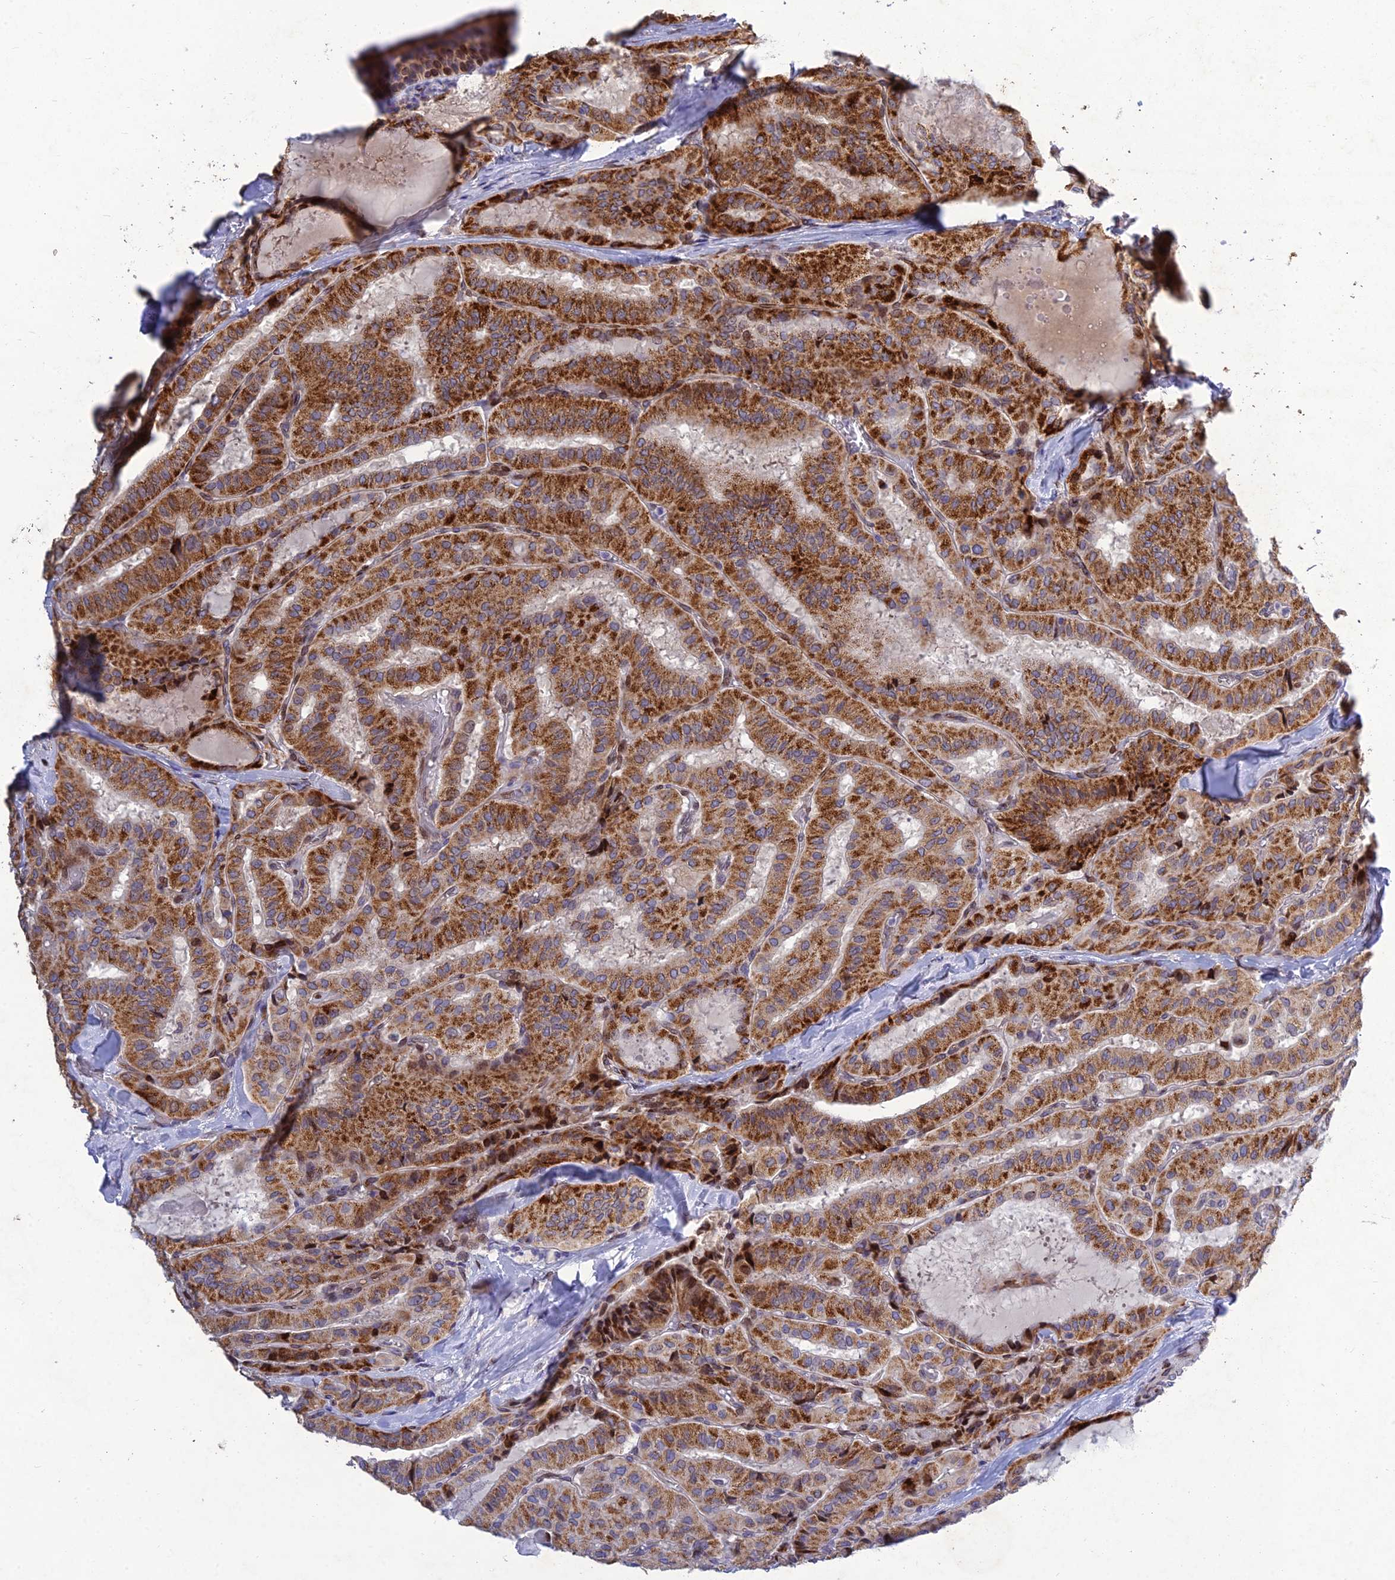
{"staining": {"intensity": "strong", "quantity": ">75%", "location": "cytoplasmic/membranous"}, "tissue": "thyroid cancer", "cell_type": "Tumor cells", "image_type": "cancer", "snomed": [{"axis": "morphology", "description": "Normal tissue, NOS"}, {"axis": "morphology", "description": "Papillary adenocarcinoma, NOS"}, {"axis": "topography", "description": "Thyroid gland"}], "caption": "The photomicrograph exhibits a brown stain indicating the presence of a protein in the cytoplasmic/membranous of tumor cells in thyroid cancer (papillary adenocarcinoma). Nuclei are stained in blue.", "gene": "MGAT2", "patient": {"sex": "female", "age": 59}}